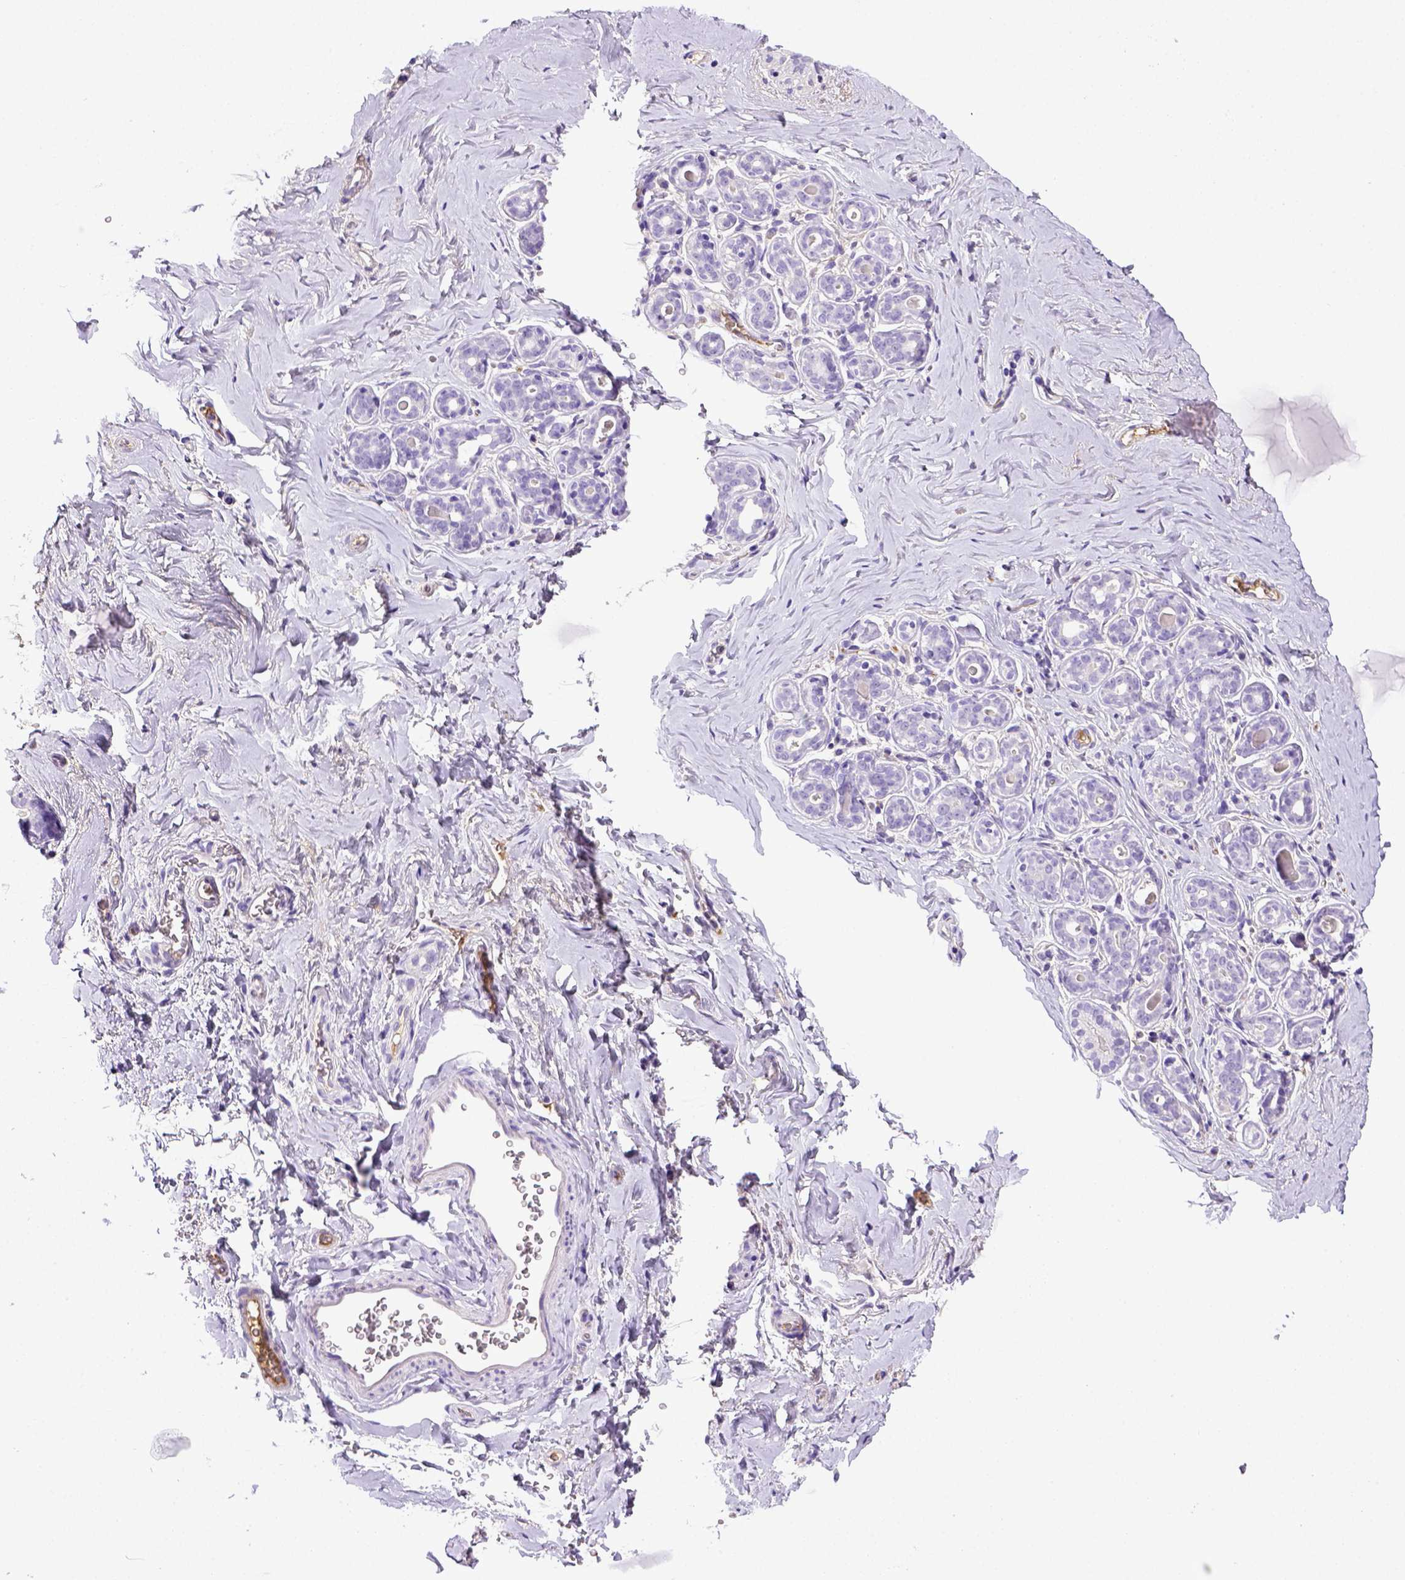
{"staining": {"intensity": "negative", "quantity": "none", "location": "none"}, "tissue": "breast", "cell_type": "Adipocytes", "image_type": "normal", "snomed": [{"axis": "morphology", "description": "Normal tissue, NOS"}, {"axis": "topography", "description": "Skin"}, {"axis": "topography", "description": "Breast"}], "caption": "An IHC micrograph of normal breast is shown. There is no staining in adipocytes of breast. The staining is performed using DAB (3,3'-diaminobenzidine) brown chromogen with nuclei counter-stained in using hematoxylin.", "gene": "ITIH4", "patient": {"sex": "female", "age": 43}}